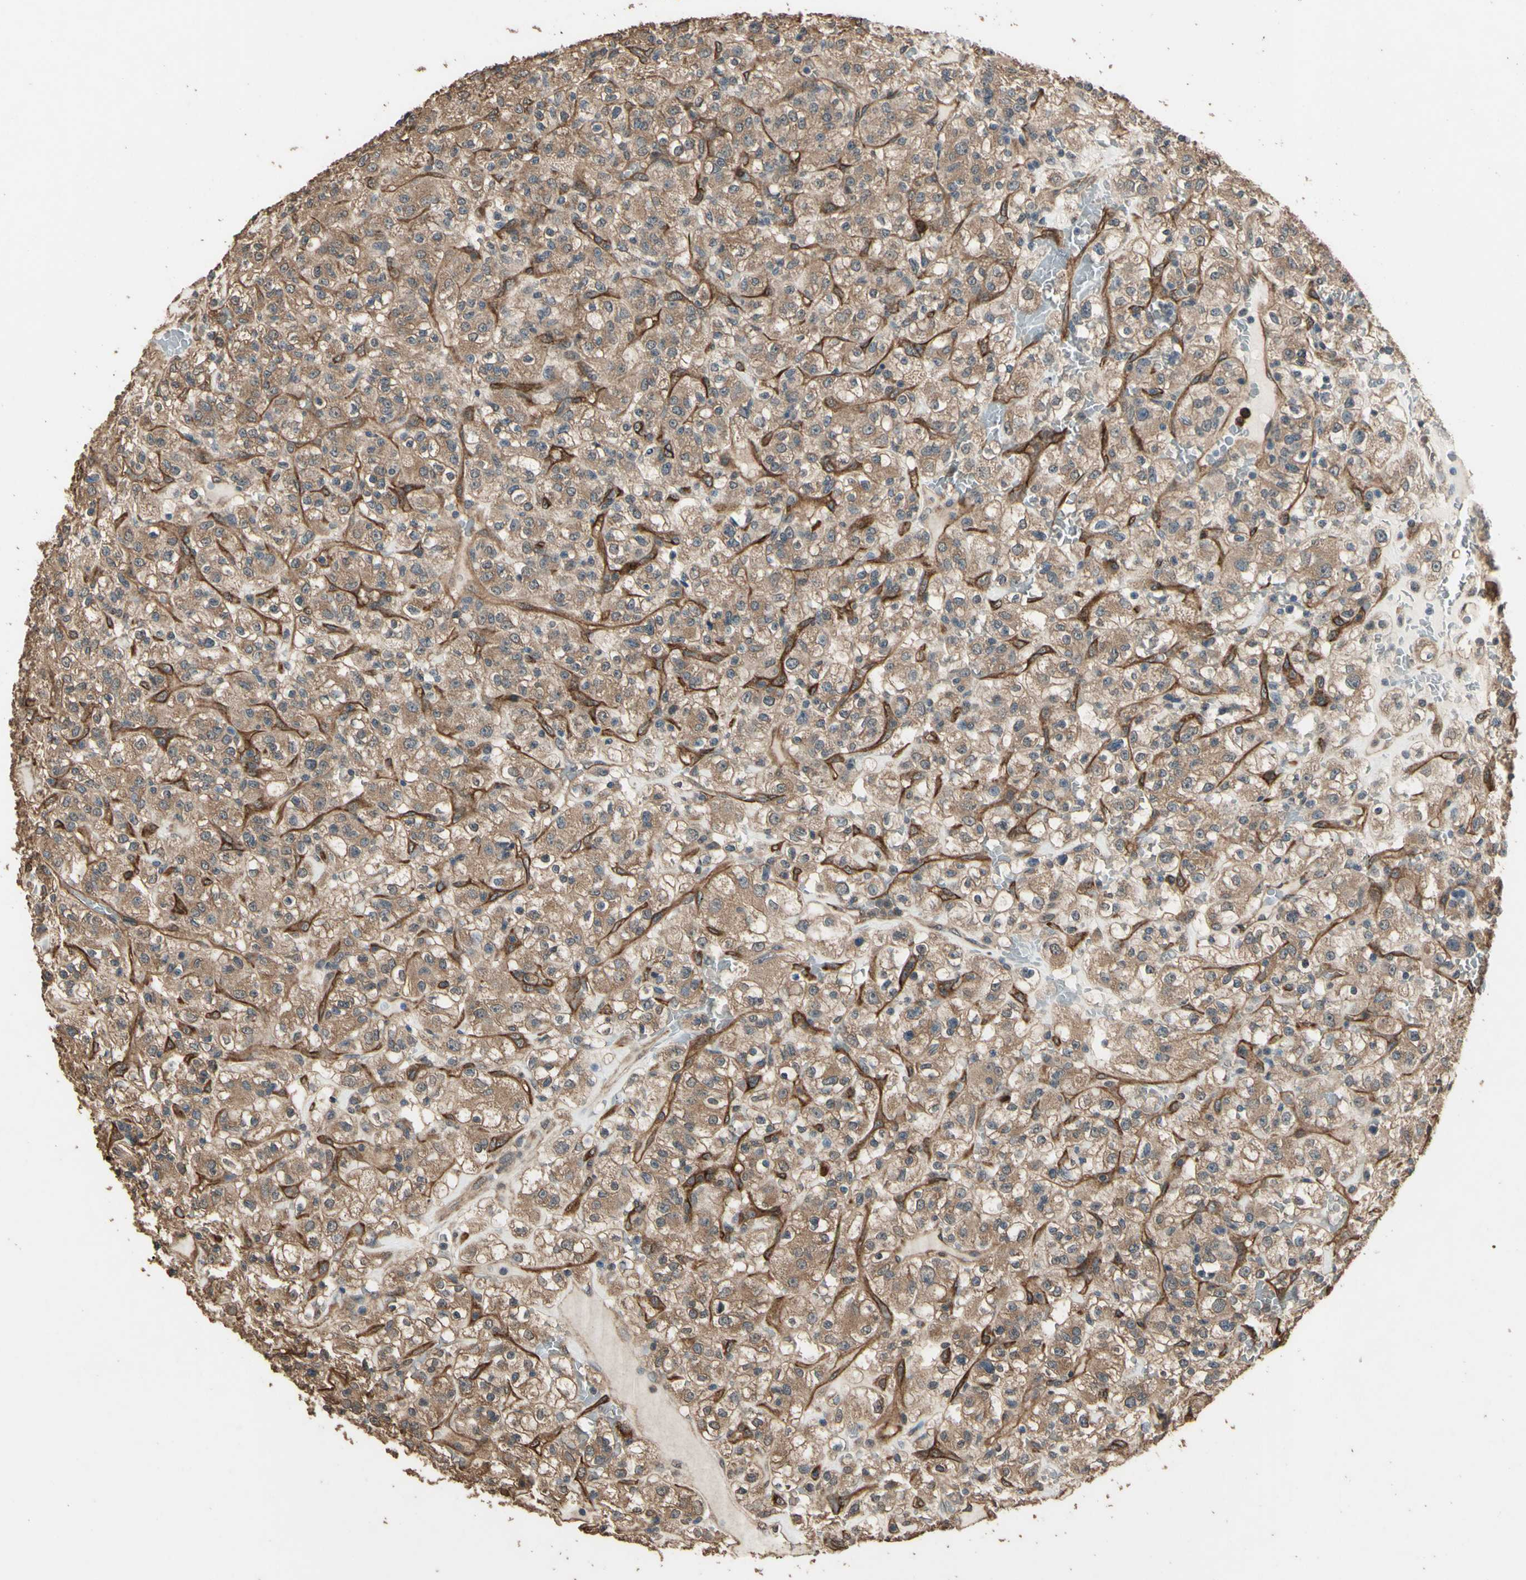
{"staining": {"intensity": "moderate", "quantity": ">75%", "location": "cytoplasmic/membranous"}, "tissue": "renal cancer", "cell_type": "Tumor cells", "image_type": "cancer", "snomed": [{"axis": "morphology", "description": "Normal tissue, NOS"}, {"axis": "morphology", "description": "Adenocarcinoma, NOS"}, {"axis": "topography", "description": "Kidney"}], "caption": "High-power microscopy captured an immunohistochemistry (IHC) micrograph of adenocarcinoma (renal), revealing moderate cytoplasmic/membranous expression in about >75% of tumor cells. (DAB (3,3'-diaminobenzidine) IHC, brown staining for protein, blue staining for nuclei).", "gene": "TSPO", "patient": {"sex": "female", "age": 72}}